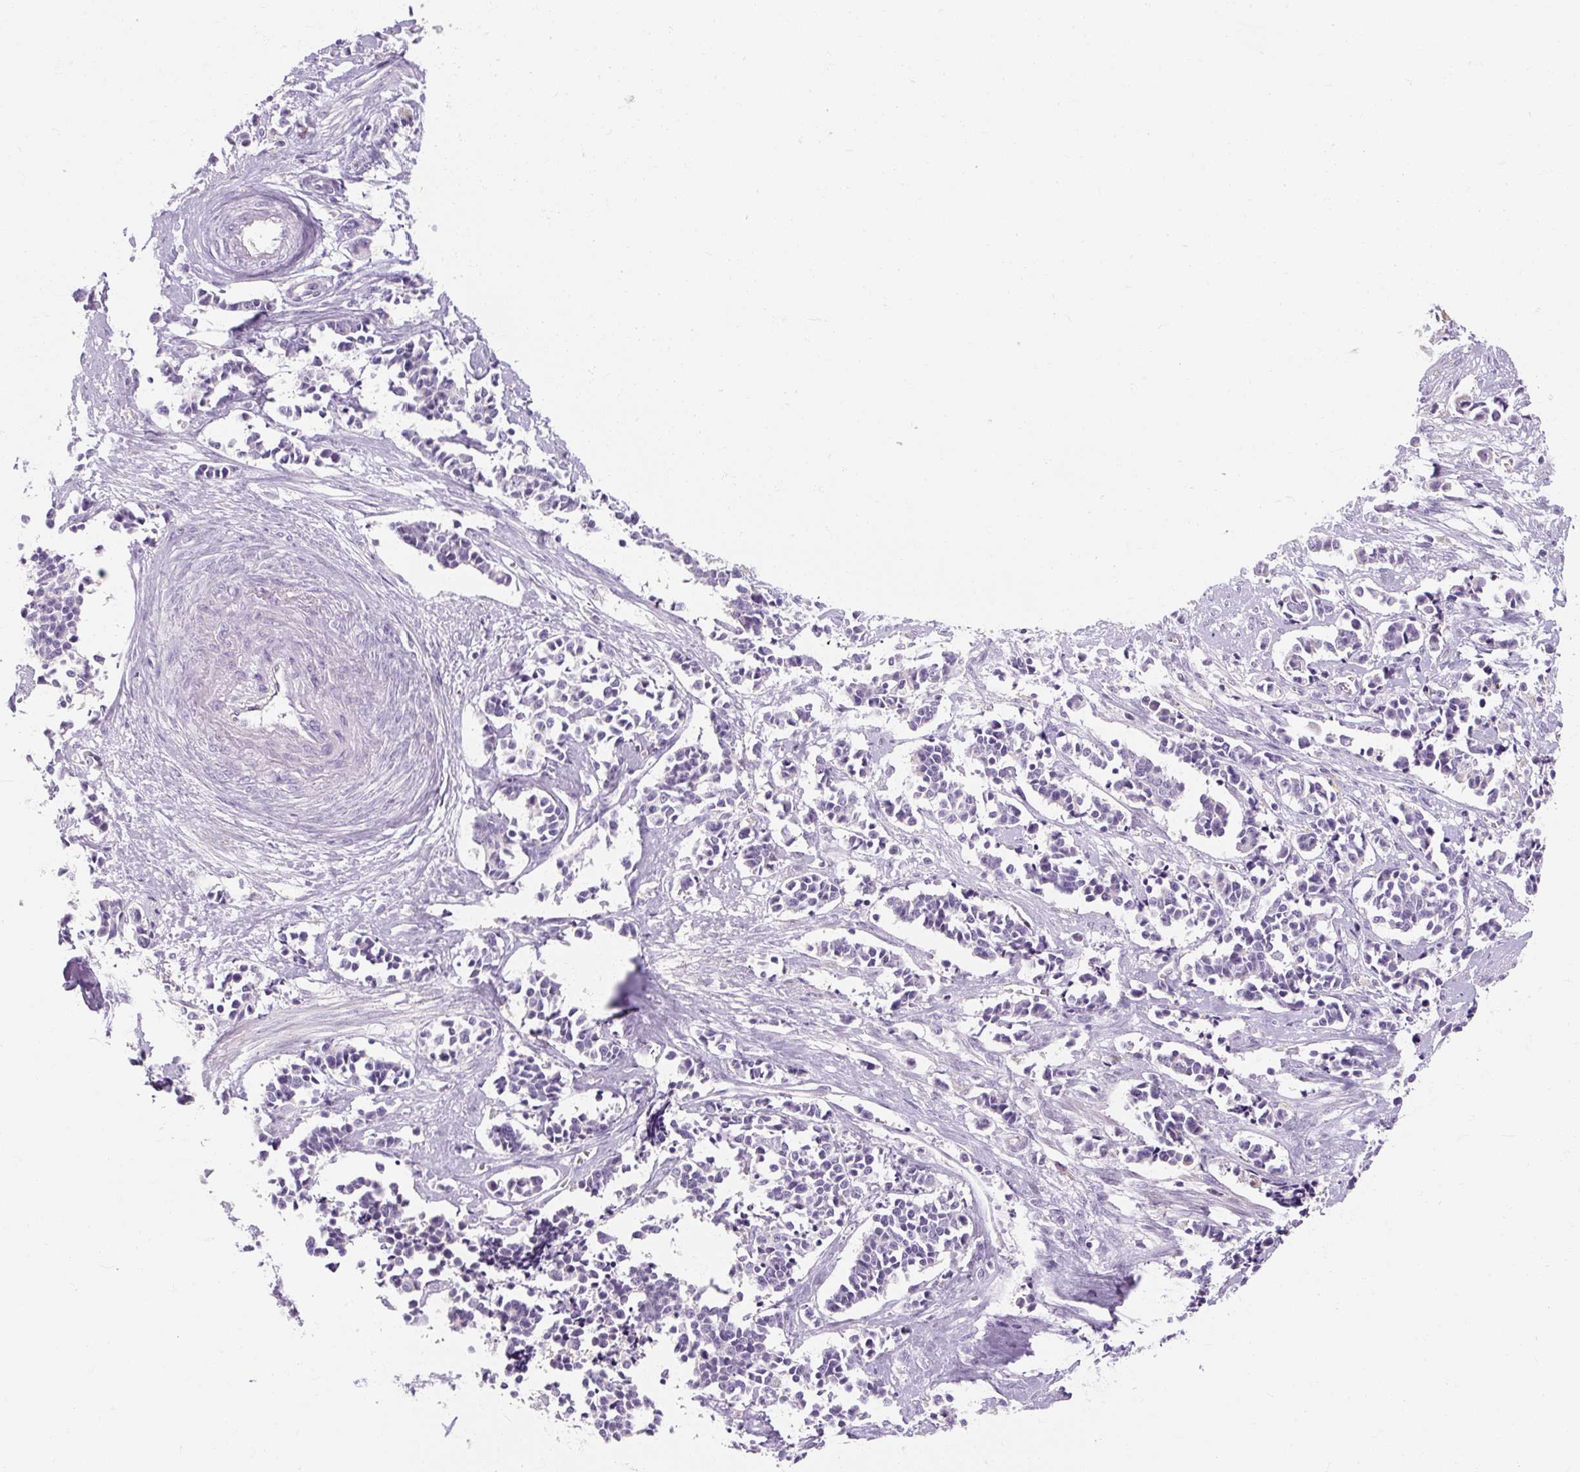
{"staining": {"intensity": "negative", "quantity": "none", "location": "none"}, "tissue": "cervical cancer", "cell_type": "Tumor cells", "image_type": "cancer", "snomed": [{"axis": "morphology", "description": "Normal tissue, NOS"}, {"axis": "morphology", "description": "Squamous cell carcinoma, NOS"}, {"axis": "topography", "description": "Cervix"}], "caption": "Histopathology image shows no protein staining in tumor cells of cervical squamous cell carcinoma tissue. (DAB (3,3'-diaminobenzidine) immunohistochemistry, high magnification).", "gene": "NFE2L3", "patient": {"sex": "female", "age": 35}}